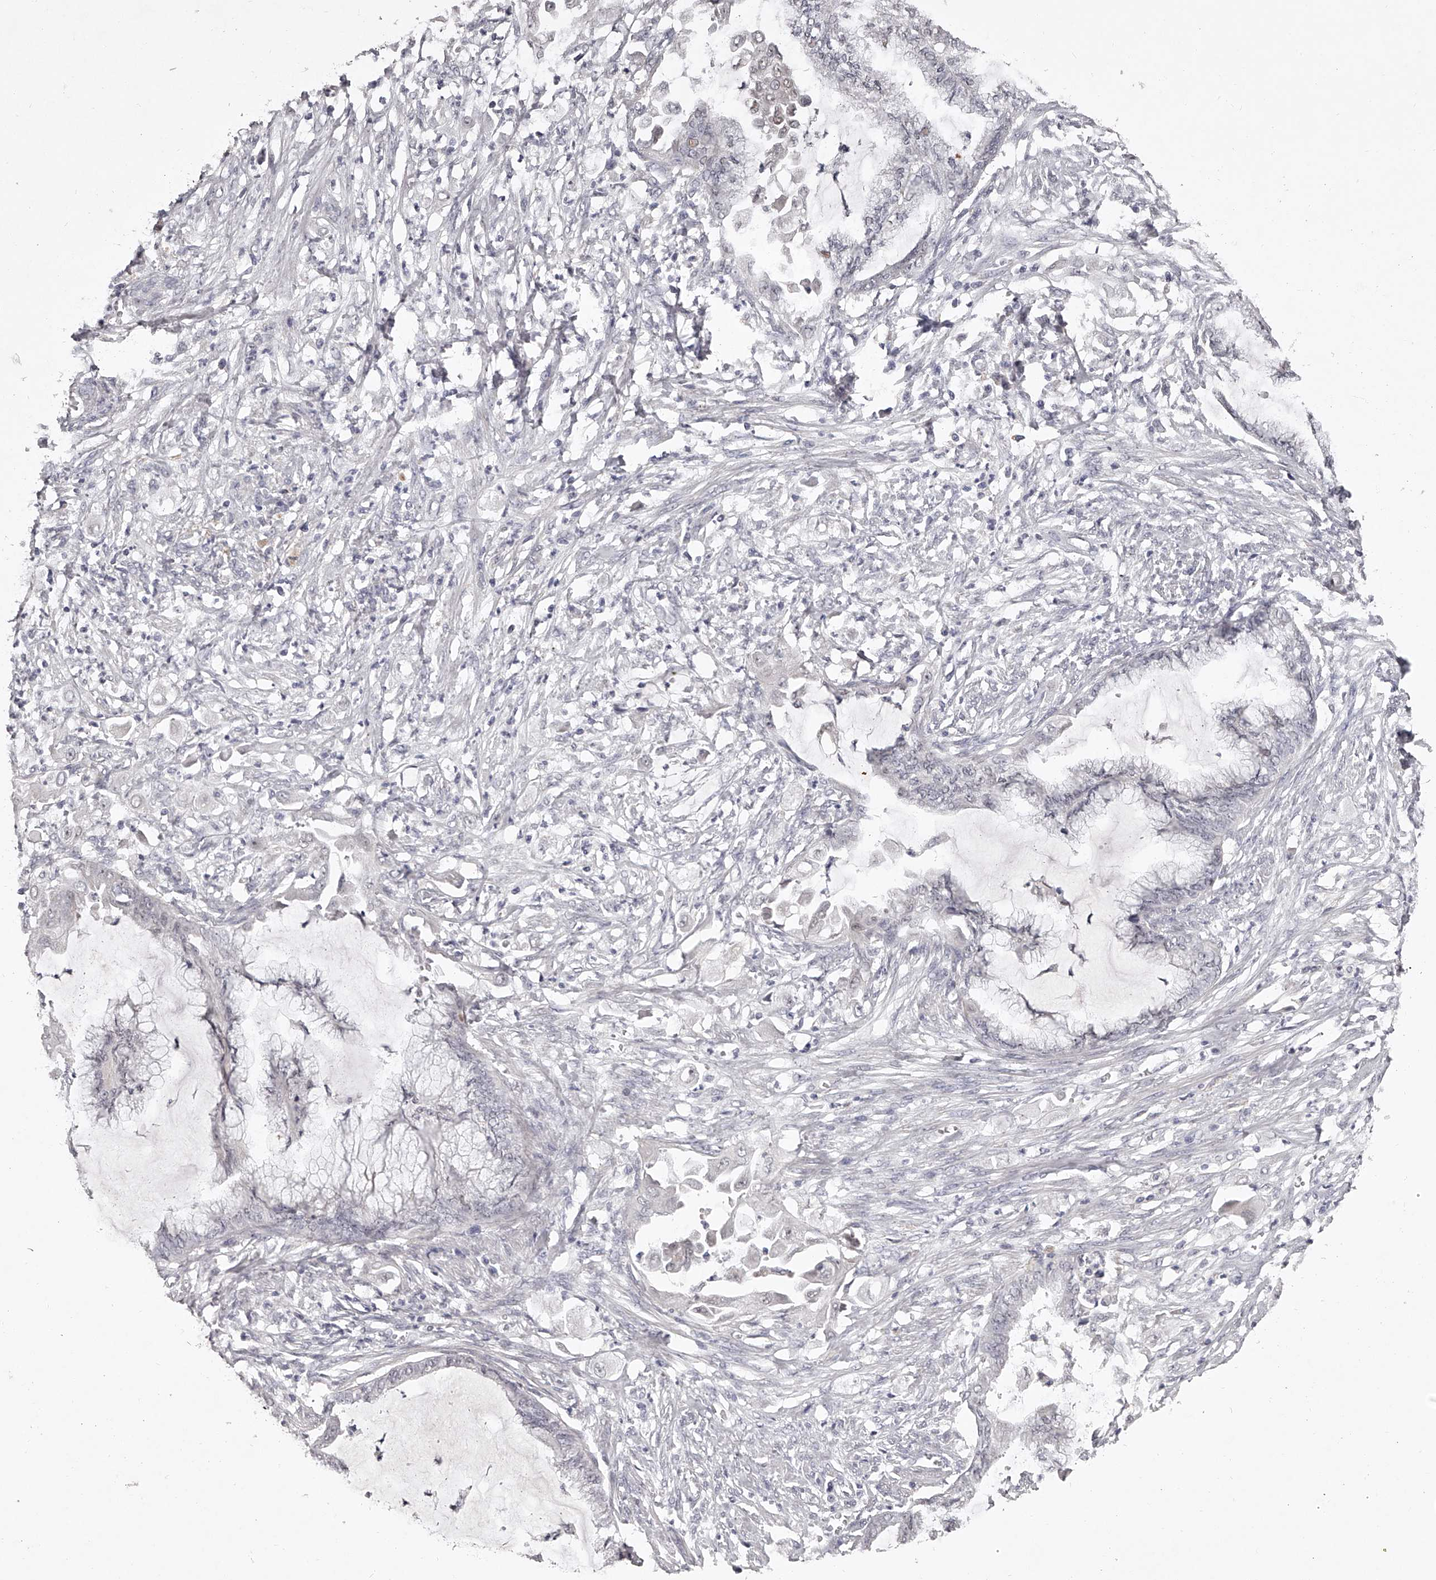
{"staining": {"intensity": "negative", "quantity": "none", "location": "none"}, "tissue": "endometrial cancer", "cell_type": "Tumor cells", "image_type": "cancer", "snomed": [{"axis": "morphology", "description": "Adenocarcinoma, NOS"}, {"axis": "topography", "description": "Endometrium"}], "caption": "The photomicrograph reveals no staining of tumor cells in endometrial cancer.", "gene": "NT5DC1", "patient": {"sex": "female", "age": 86}}